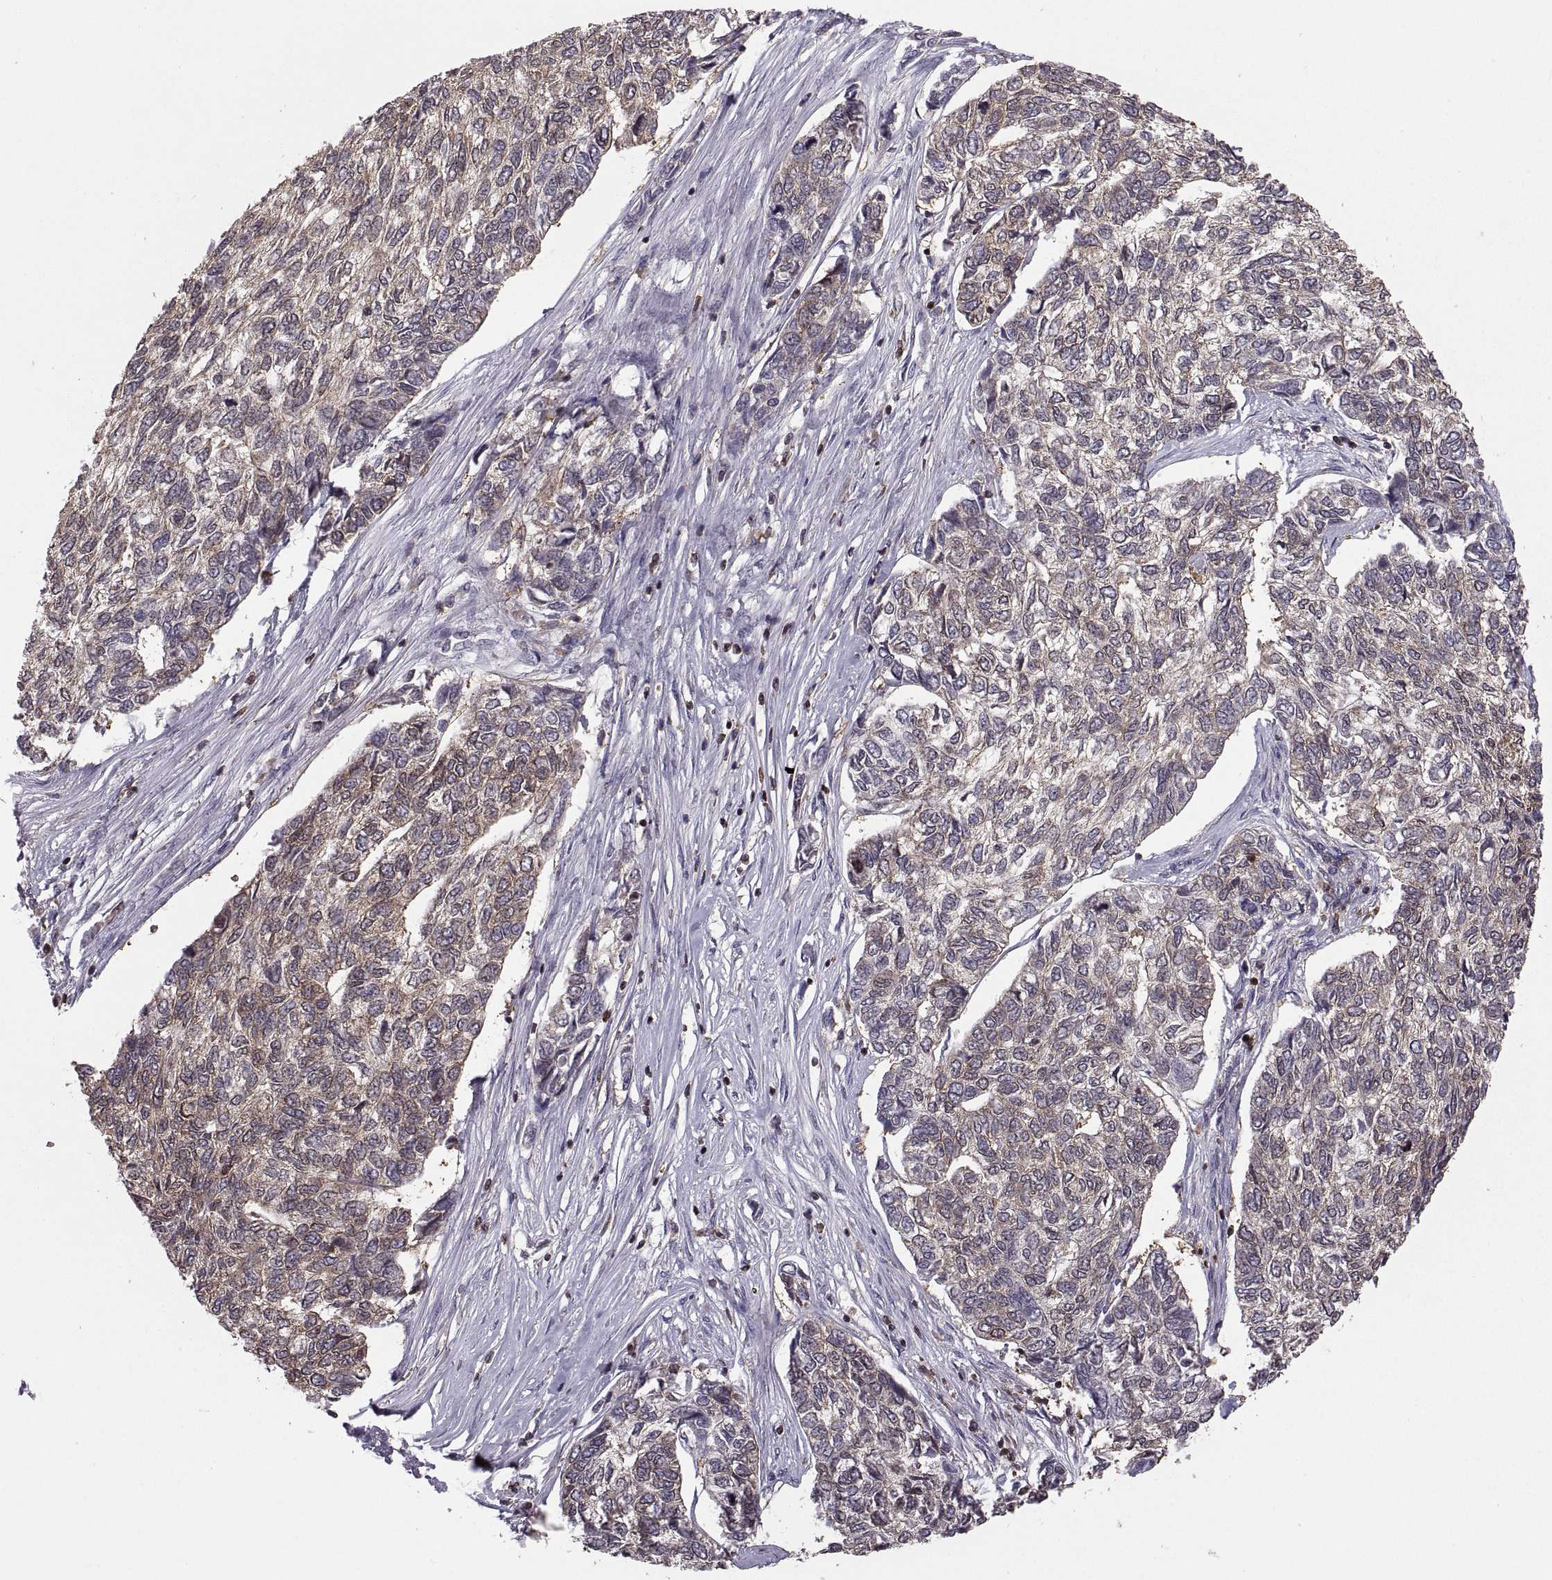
{"staining": {"intensity": "weak", "quantity": "25%-75%", "location": "cytoplasmic/membranous"}, "tissue": "skin cancer", "cell_type": "Tumor cells", "image_type": "cancer", "snomed": [{"axis": "morphology", "description": "Basal cell carcinoma"}, {"axis": "topography", "description": "Skin"}], "caption": "Brown immunohistochemical staining in skin cancer demonstrates weak cytoplasmic/membranous positivity in about 25%-75% of tumor cells.", "gene": "EZR", "patient": {"sex": "female", "age": 65}}